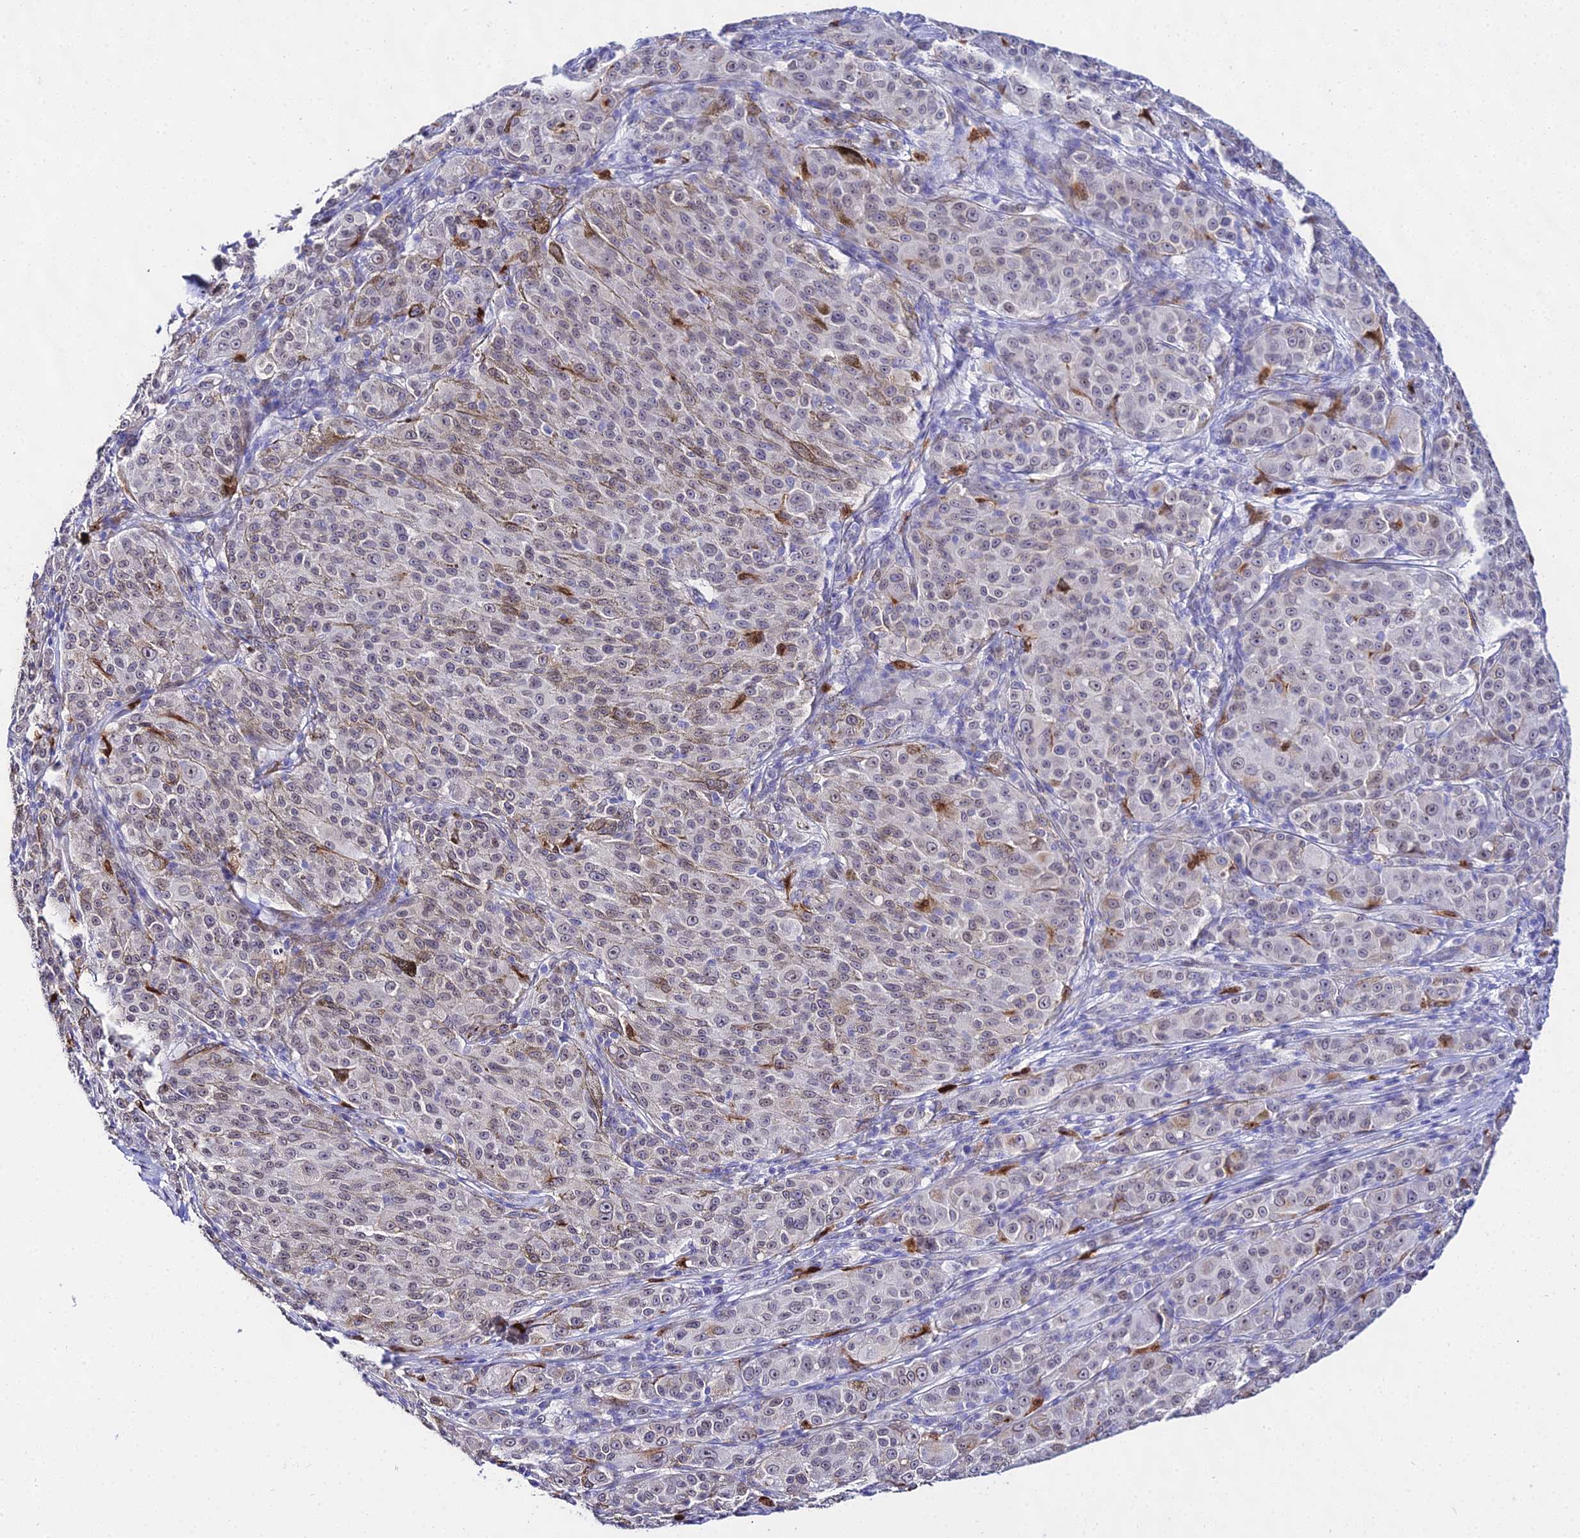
{"staining": {"intensity": "weak", "quantity": "25%-75%", "location": "cytoplasmic/membranous"}, "tissue": "melanoma", "cell_type": "Tumor cells", "image_type": "cancer", "snomed": [{"axis": "morphology", "description": "Malignant melanoma, NOS"}, {"axis": "topography", "description": "Skin"}], "caption": "Protein positivity by immunohistochemistry demonstrates weak cytoplasmic/membranous positivity in about 25%-75% of tumor cells in malignant melanoma.", "gene": "MCM10", "patient": {"sex": "female", "age": 52}}